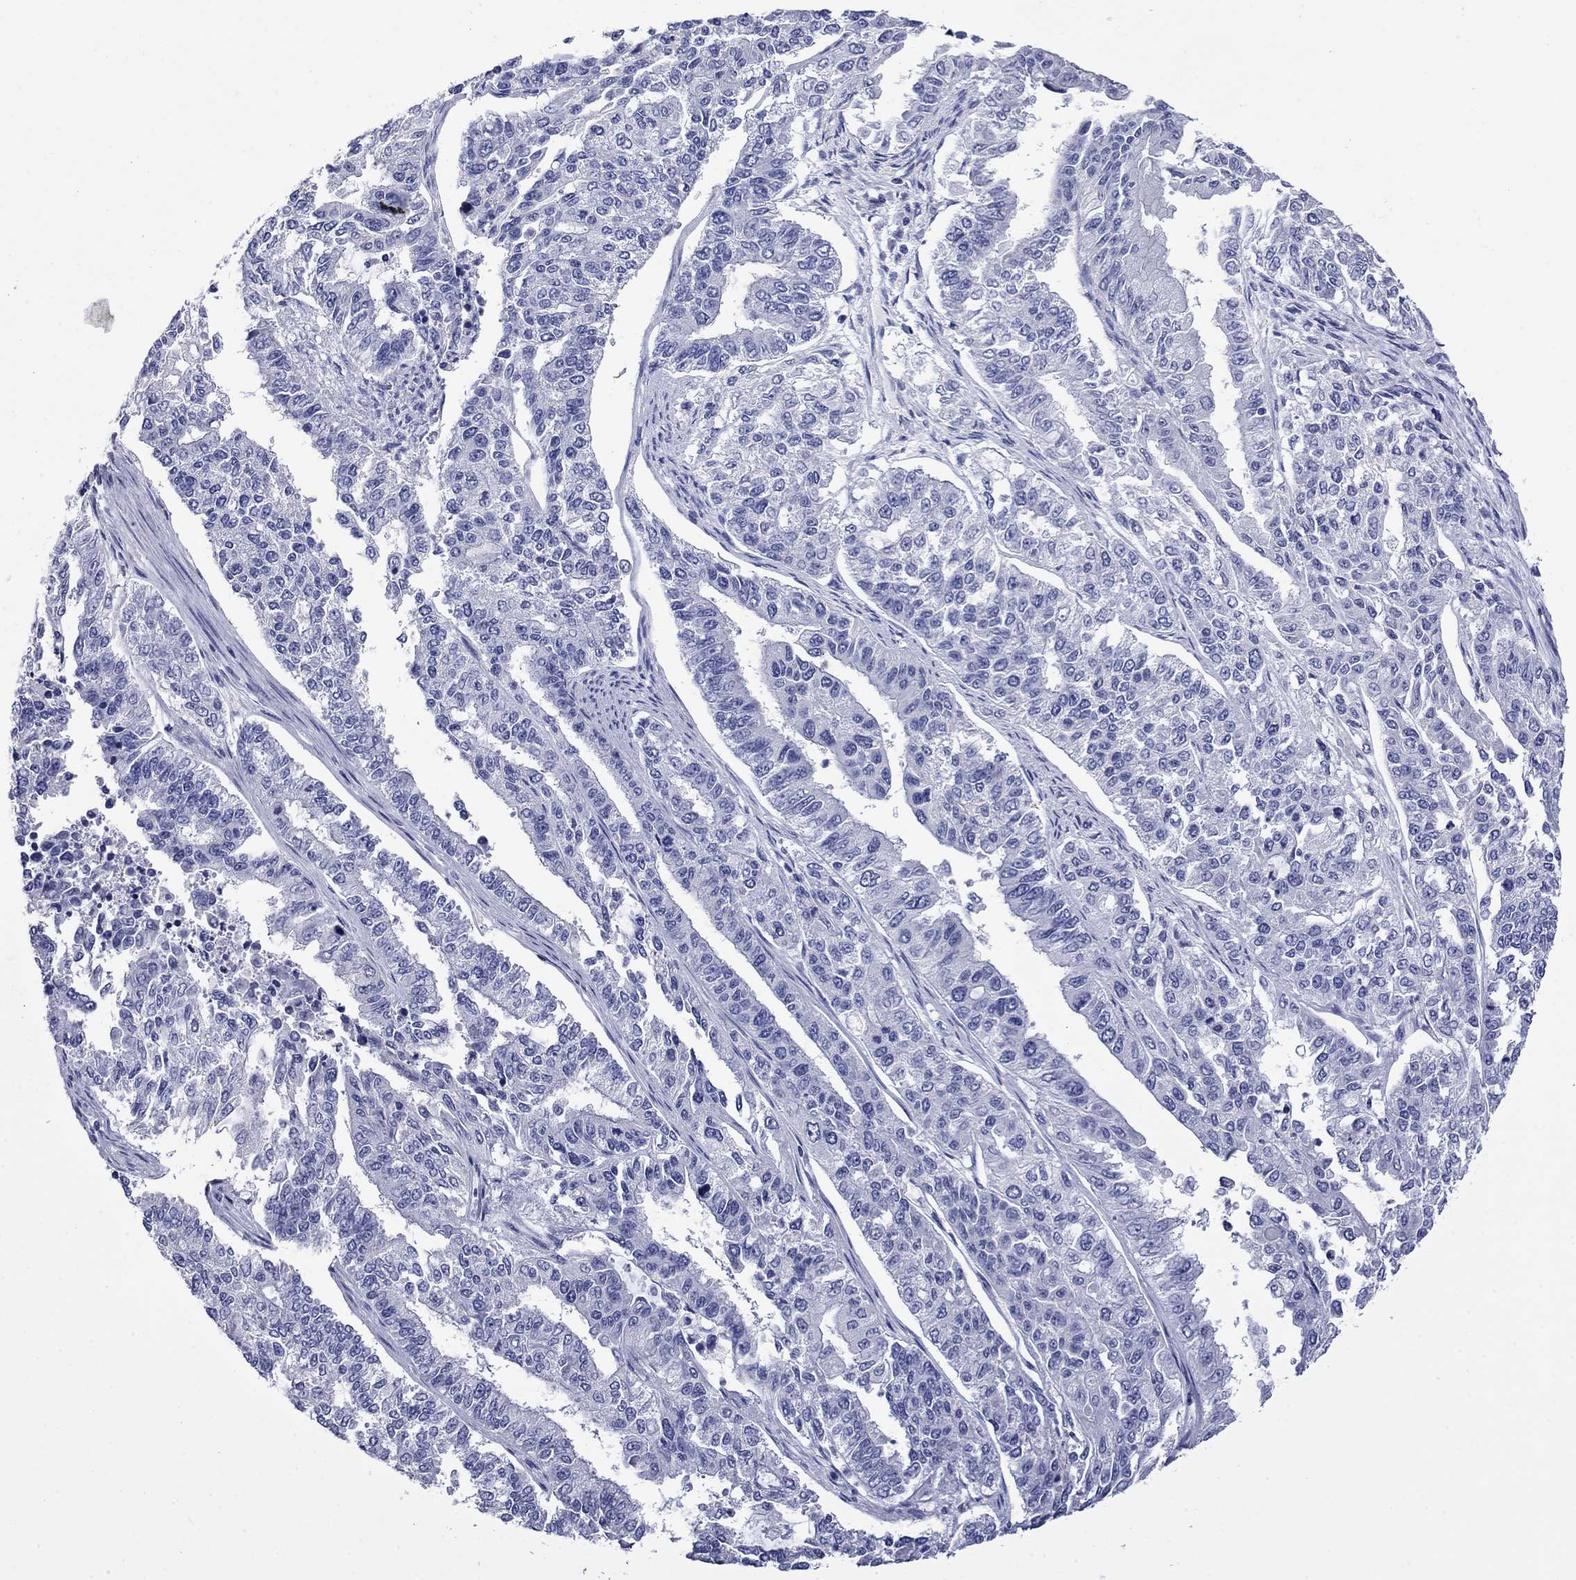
{"staining": {"intensity": "negative", "quantity": "none", "location": "none"}, "tissue": "endometrial cancer", "cell_type": "Tumor cells", "image_type": "cancer", "snomed": [{"axis": "morphology", "description": "Adenocarcinoma, NOS"}, {"axis": "topography", "description": "Uterus"}], "caption": "This is an immunohistochemistry (IHC) photomicrograph of human adenocarcinoma (endometrial). There is no expression in tumor cells.", "gene": "GIP", "patient": {"sex": "female", "age": 59}}